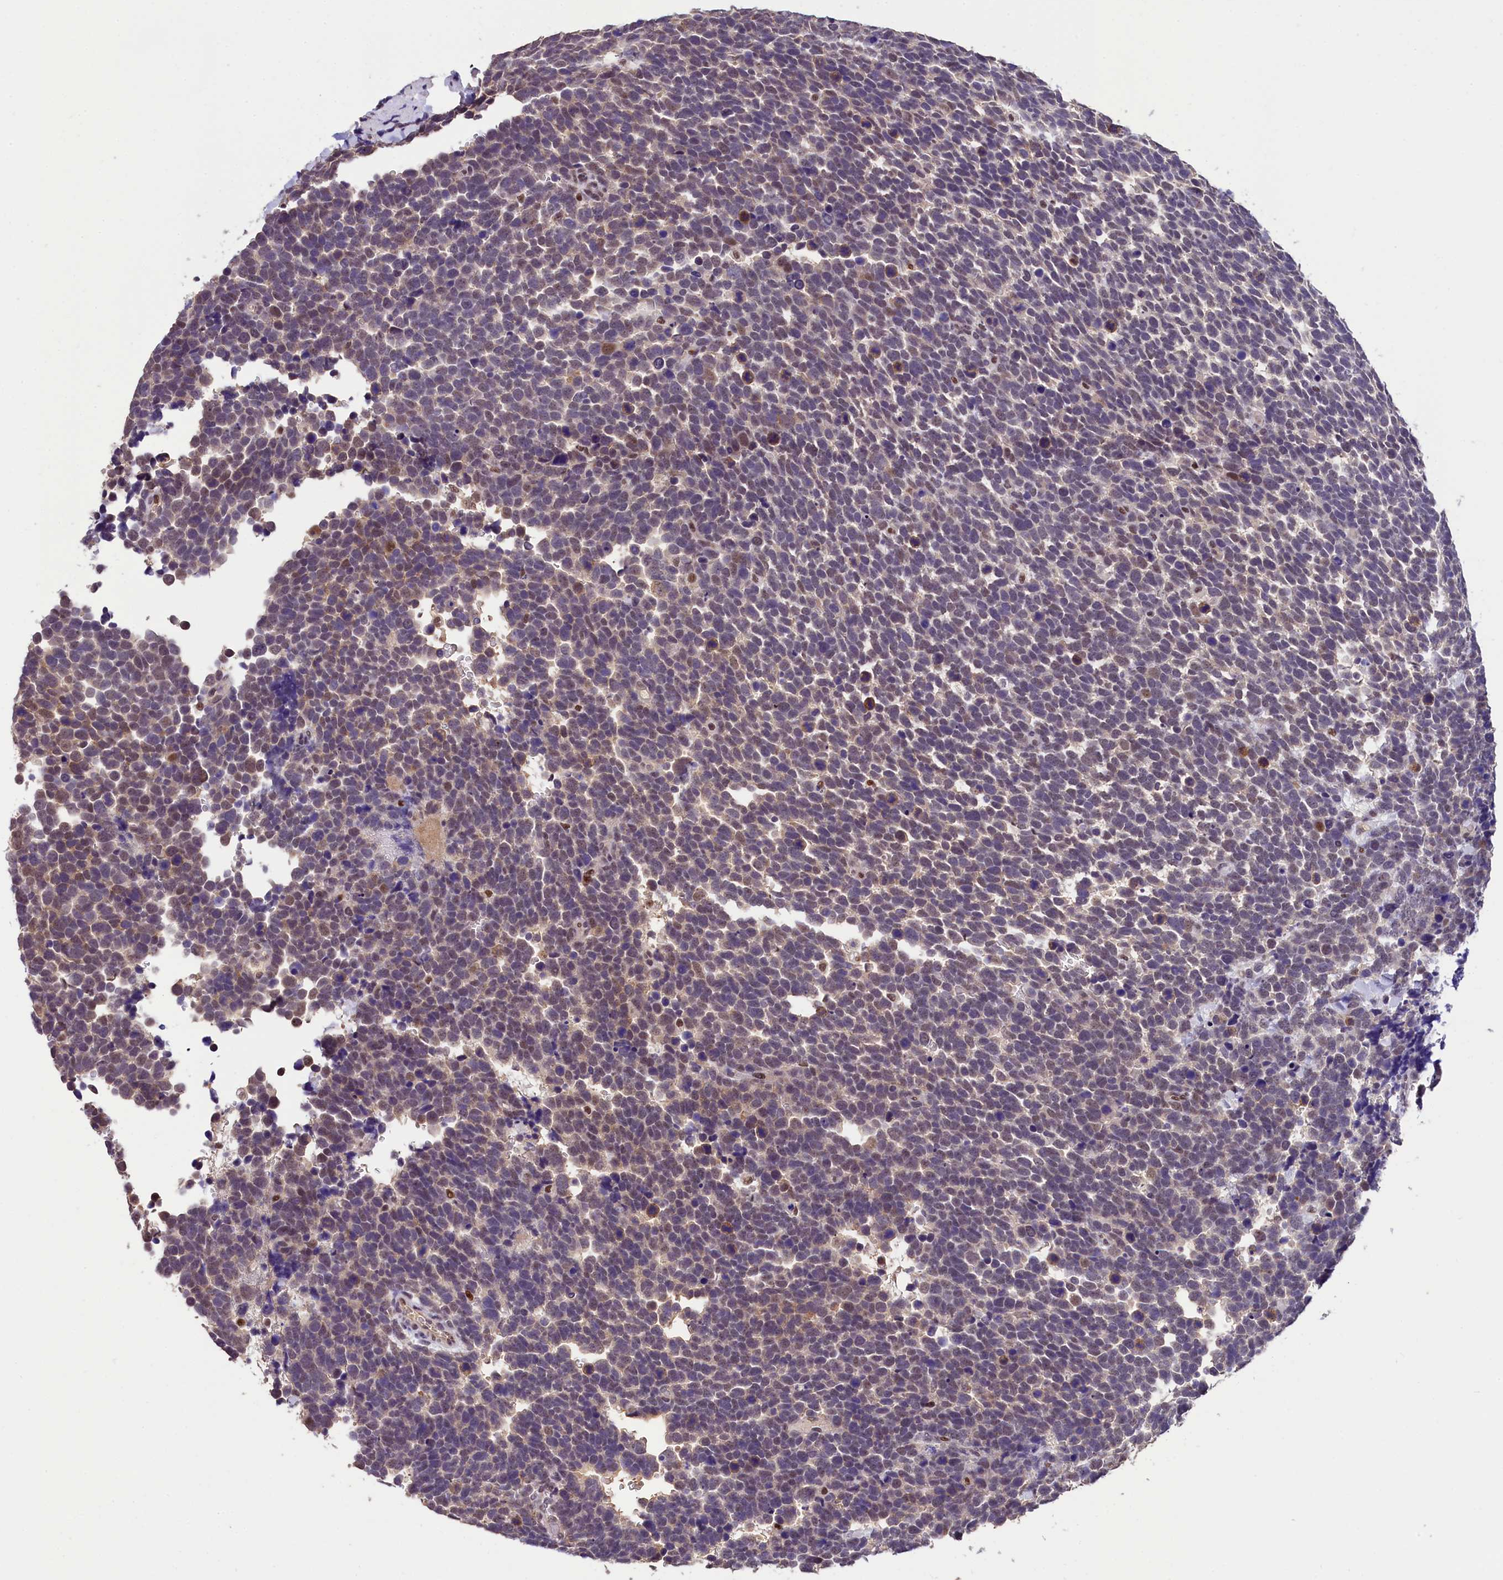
{"staining": {"intensity": "weak", "quantity": "25%-75%", "location": "nuclear"}, "tissue": "urothelial cancer", "cell_type": "Tumor cells", "image_type": "cancer", "snomed": [{"axis": "morphology", "description": "Urothelial carcinoma, High grade"}, {"axis": "topography", "description": "Urinary bladder"}], "caption": "This is a micrograph of immunohistochemistry (IHC) staining of high-grade urothelial carcinoma, which shows weak expression in the nuclear of tumor cells.", "gene": "HECTD4", "patient": {"sex": "female", "age": 82}}